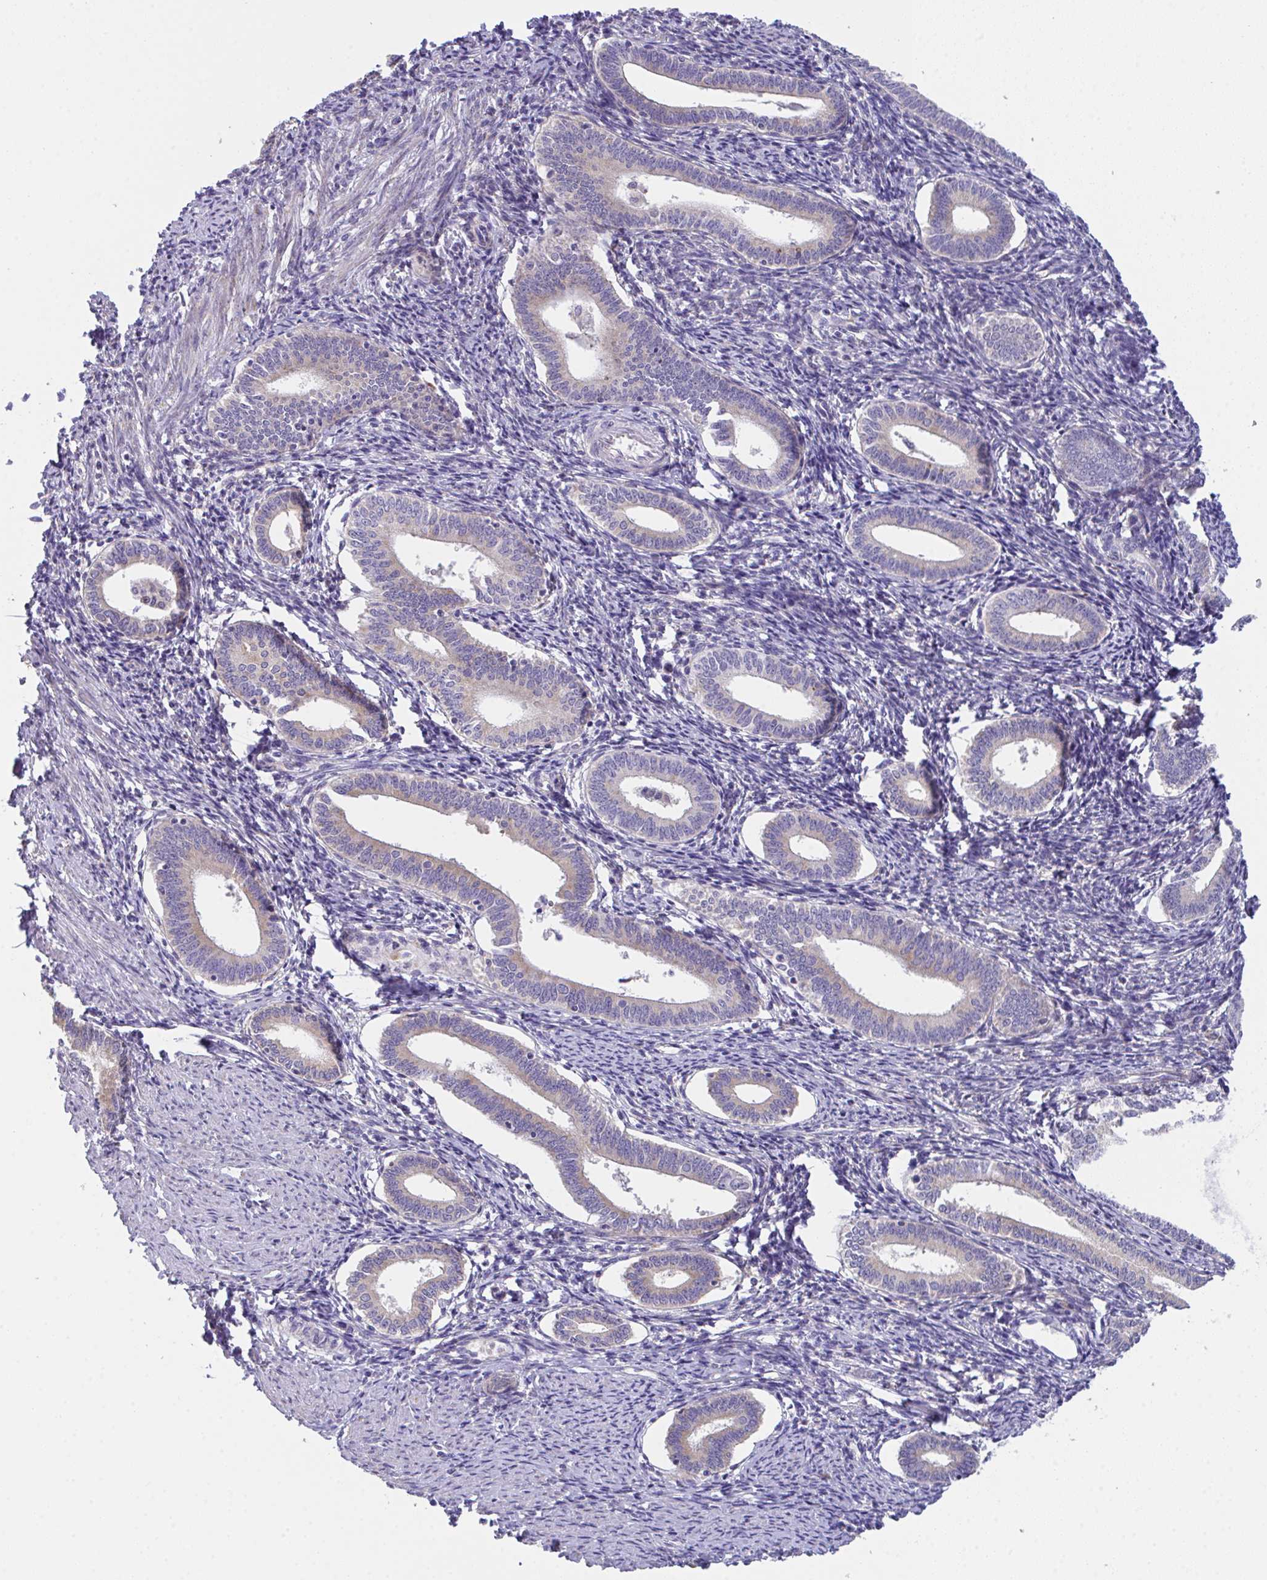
{"staining": {"intensity": "negative", "quantity": "none", "location": "none"}, "tissue": "endometrium", "cell_type": "Cells in endometrial stroma", "image_type": "normal", "snomed": [{"axis": "morphology", "description": "Normal tissue, NOS"}, {"axis": "topography", "description": "Endometrium"}], "caption": "DAB immunohistochemical staining of normal human endometrium shows no significant staining in cells in endometrial stroma. (Brightfield microscopy of DAB (3,3'-diaminobenzidine) immunohistochemistry (IHC) at high magnification).", "gene": "MIA3", "patient": {"sex": "female", "age": 41}}